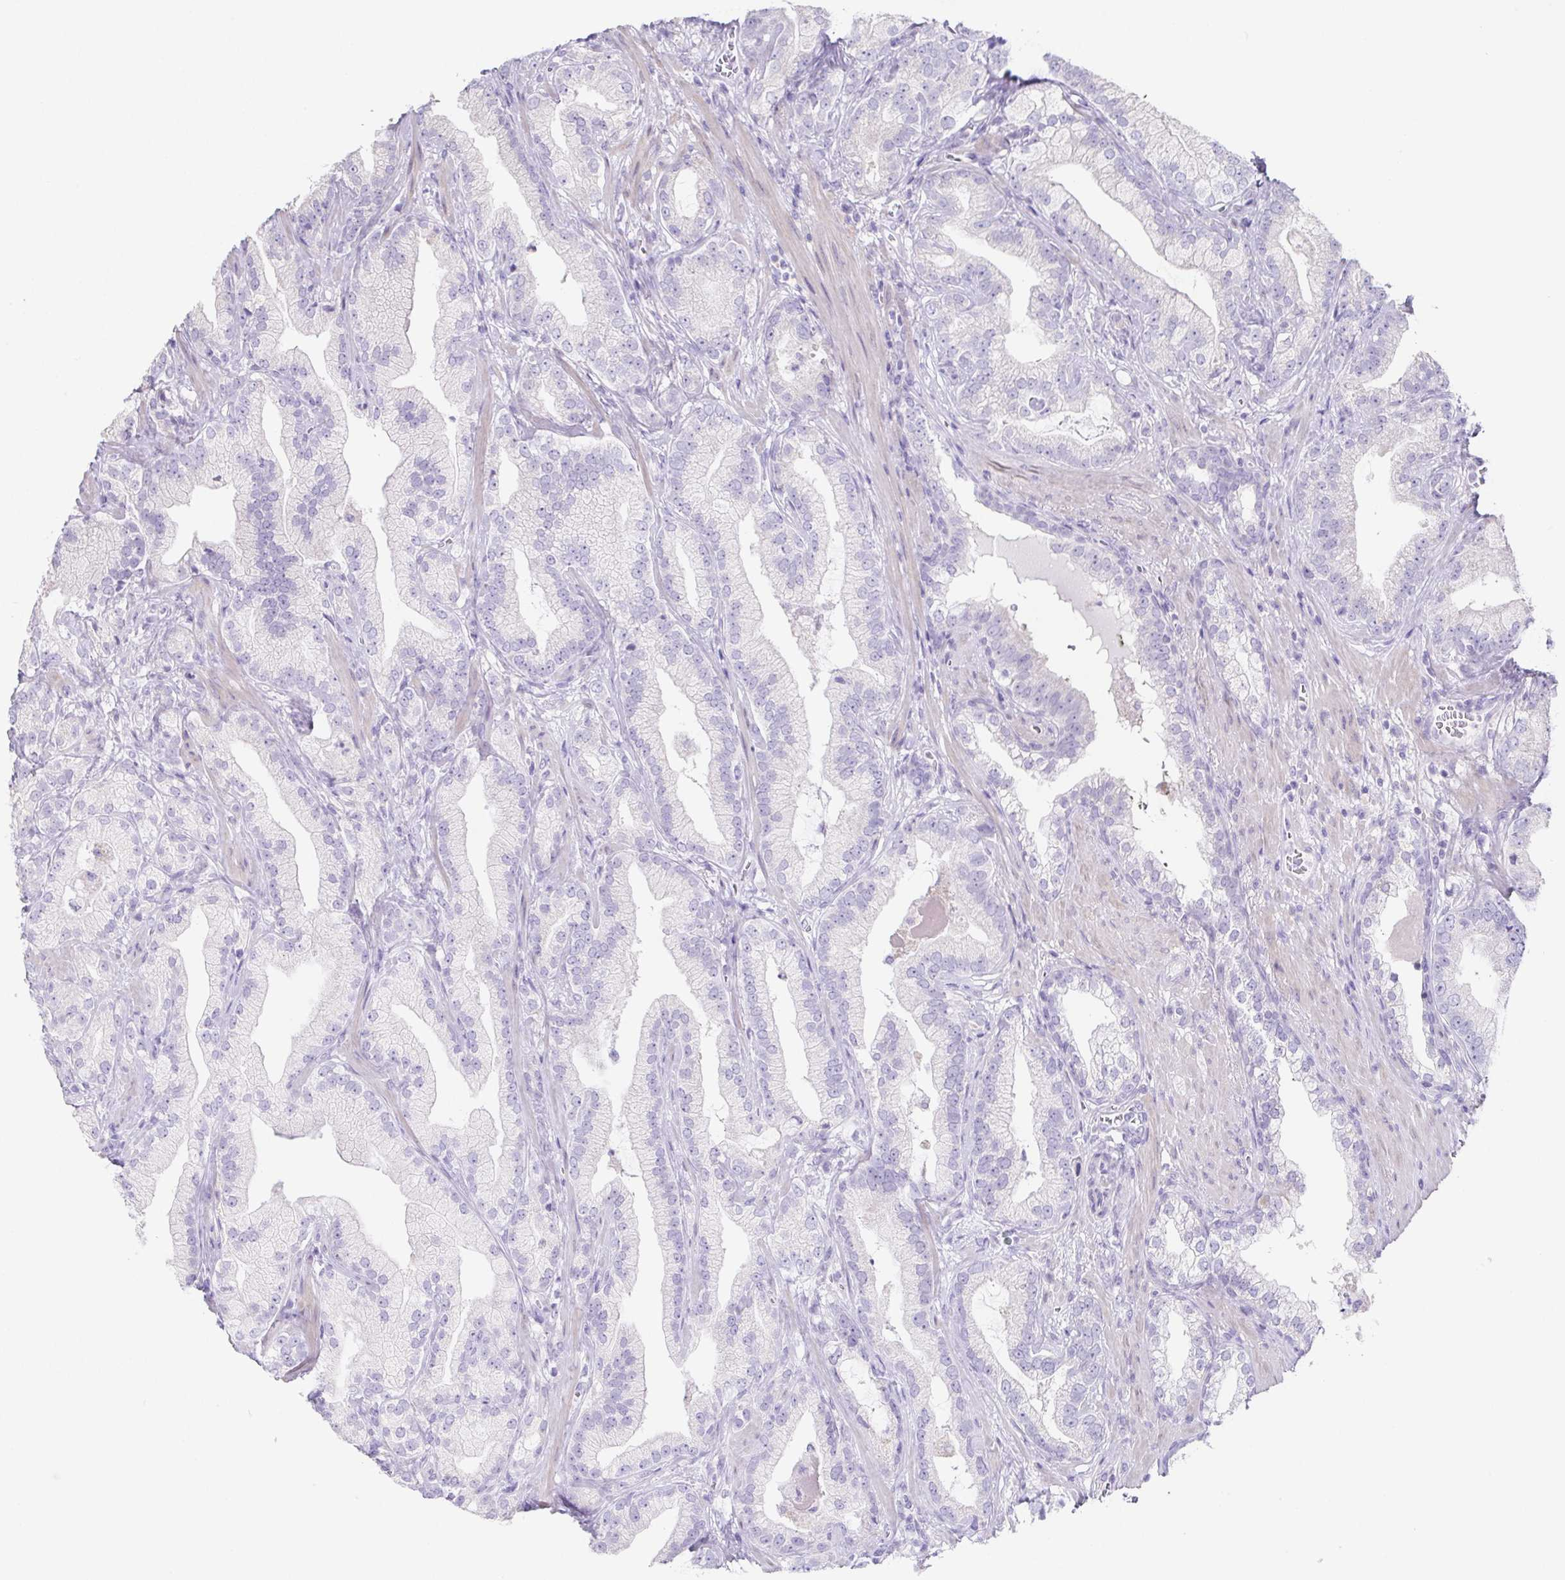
{"staining": {"intensity": "negative", "quantity": "none", "location": "none"}, "tissue": "prostate cancer", "cell_type": "Tumor cells", "image_type": "cancer", "snomed": [{"axis": "morphology", "description": "Adenocarcinoma, Low grade"}, {"axis": "topography", "description": "Prostate"}], "caption": "Immunohistochemistry (IHC) photomicrograph of human prostate cancer (low-grade adenocarcinoma) stained for a protein (brown), which shows no staining in tumor cells.", "gene": "HDGFL1", "patient": {"sex": "male", "age": 62}}